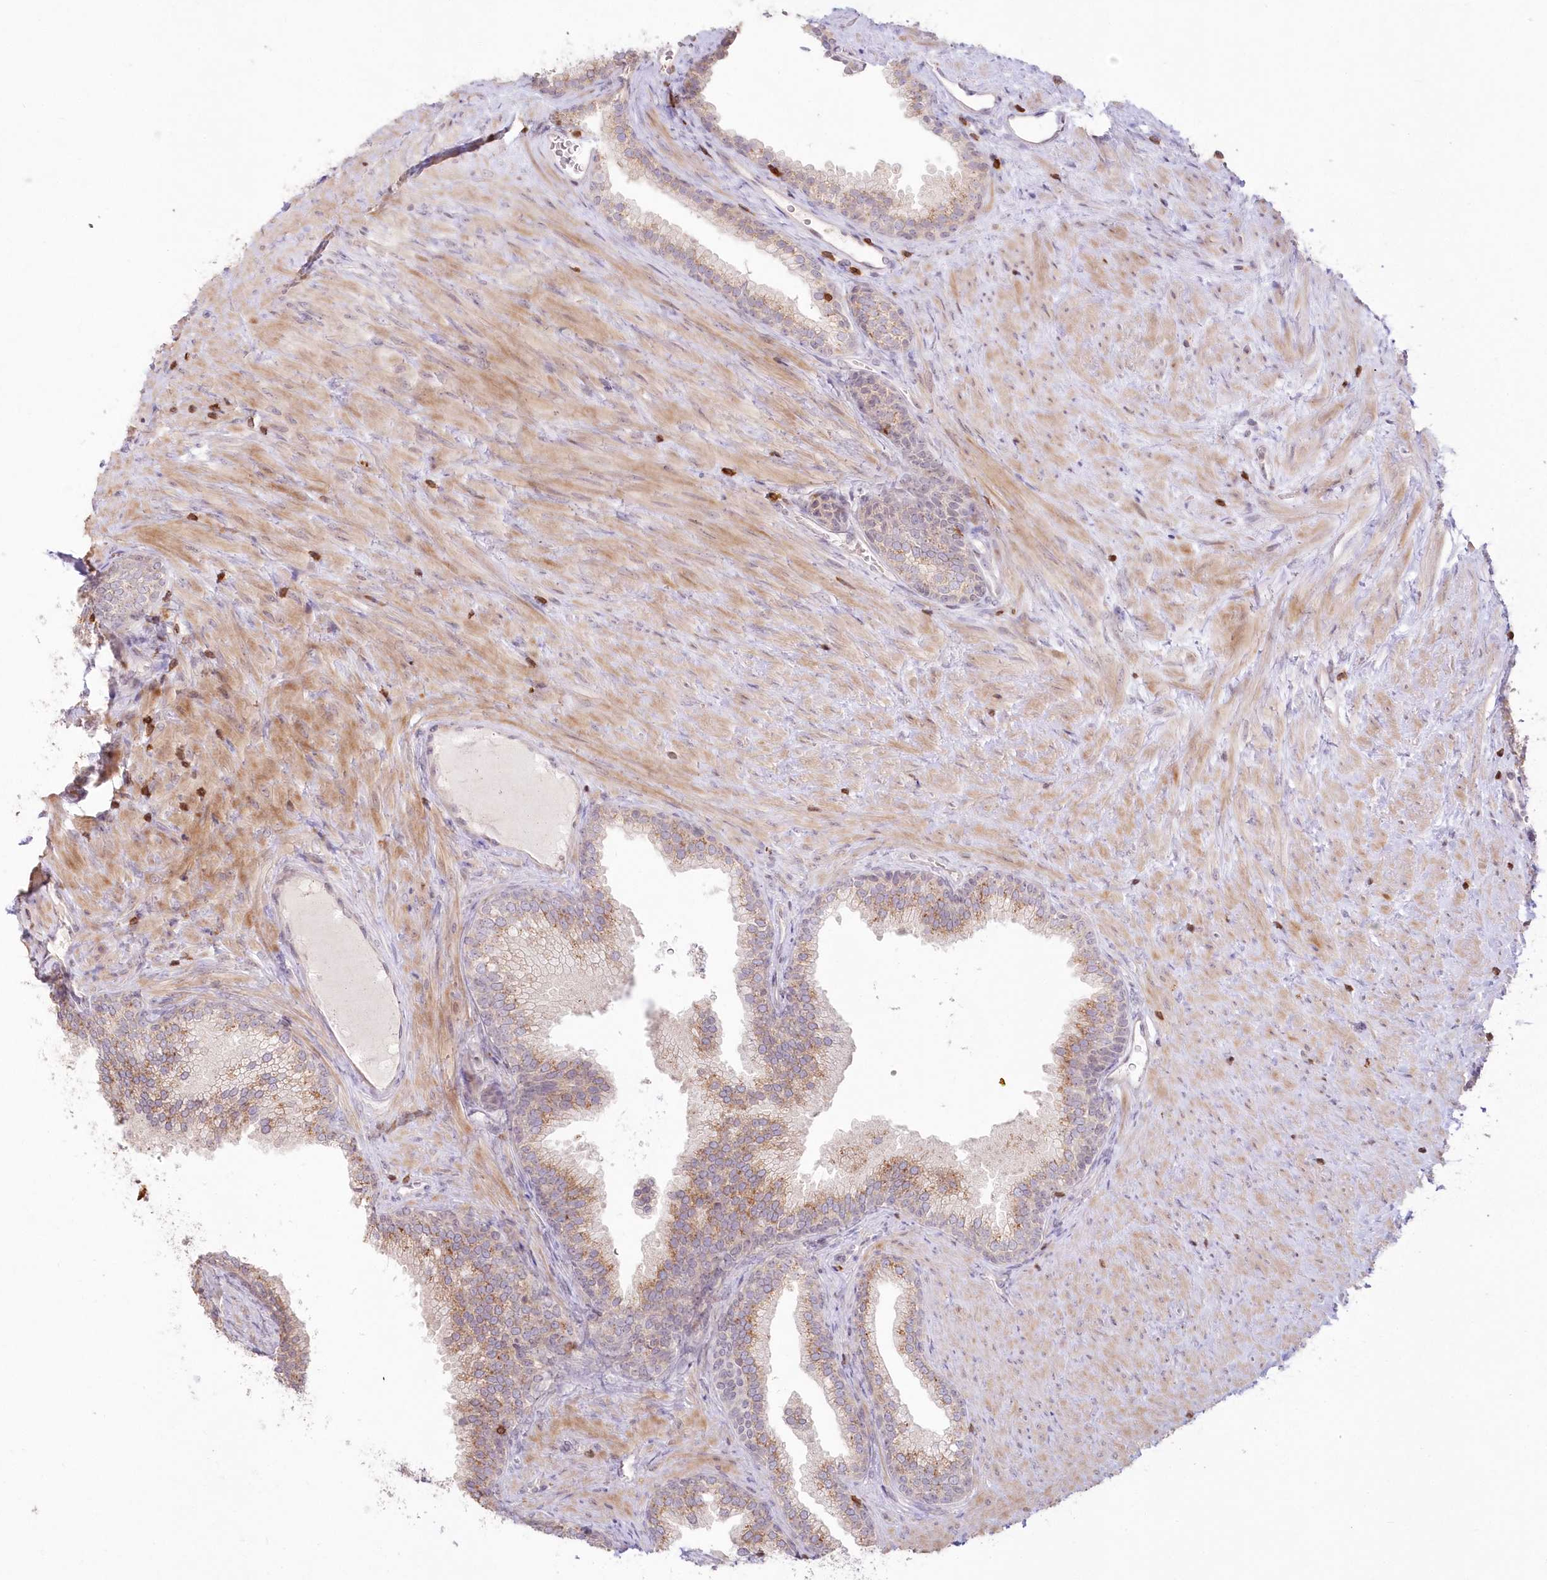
{"staining": {"intensity": "moderate", "quantity": "<25%", "location": "cytoplasmic/membranous"}, "tissue": "prostate", "cell_type": "Glandular cells", "image_type": "normal", "snomed": [{"axis": "morphology", "description": "Normal tissue, NOS"}, {"axis": "topography", "description": "Prostate"}], "caption": "A high-resolution image shows IHC staining of unremarkable prostate, which demonstrates moderate cytoplasmic/membranous staining in approximately <25% of glandular cells.", "gene": "MTMR3", "patient": {"sex": "male", "age": 76}}